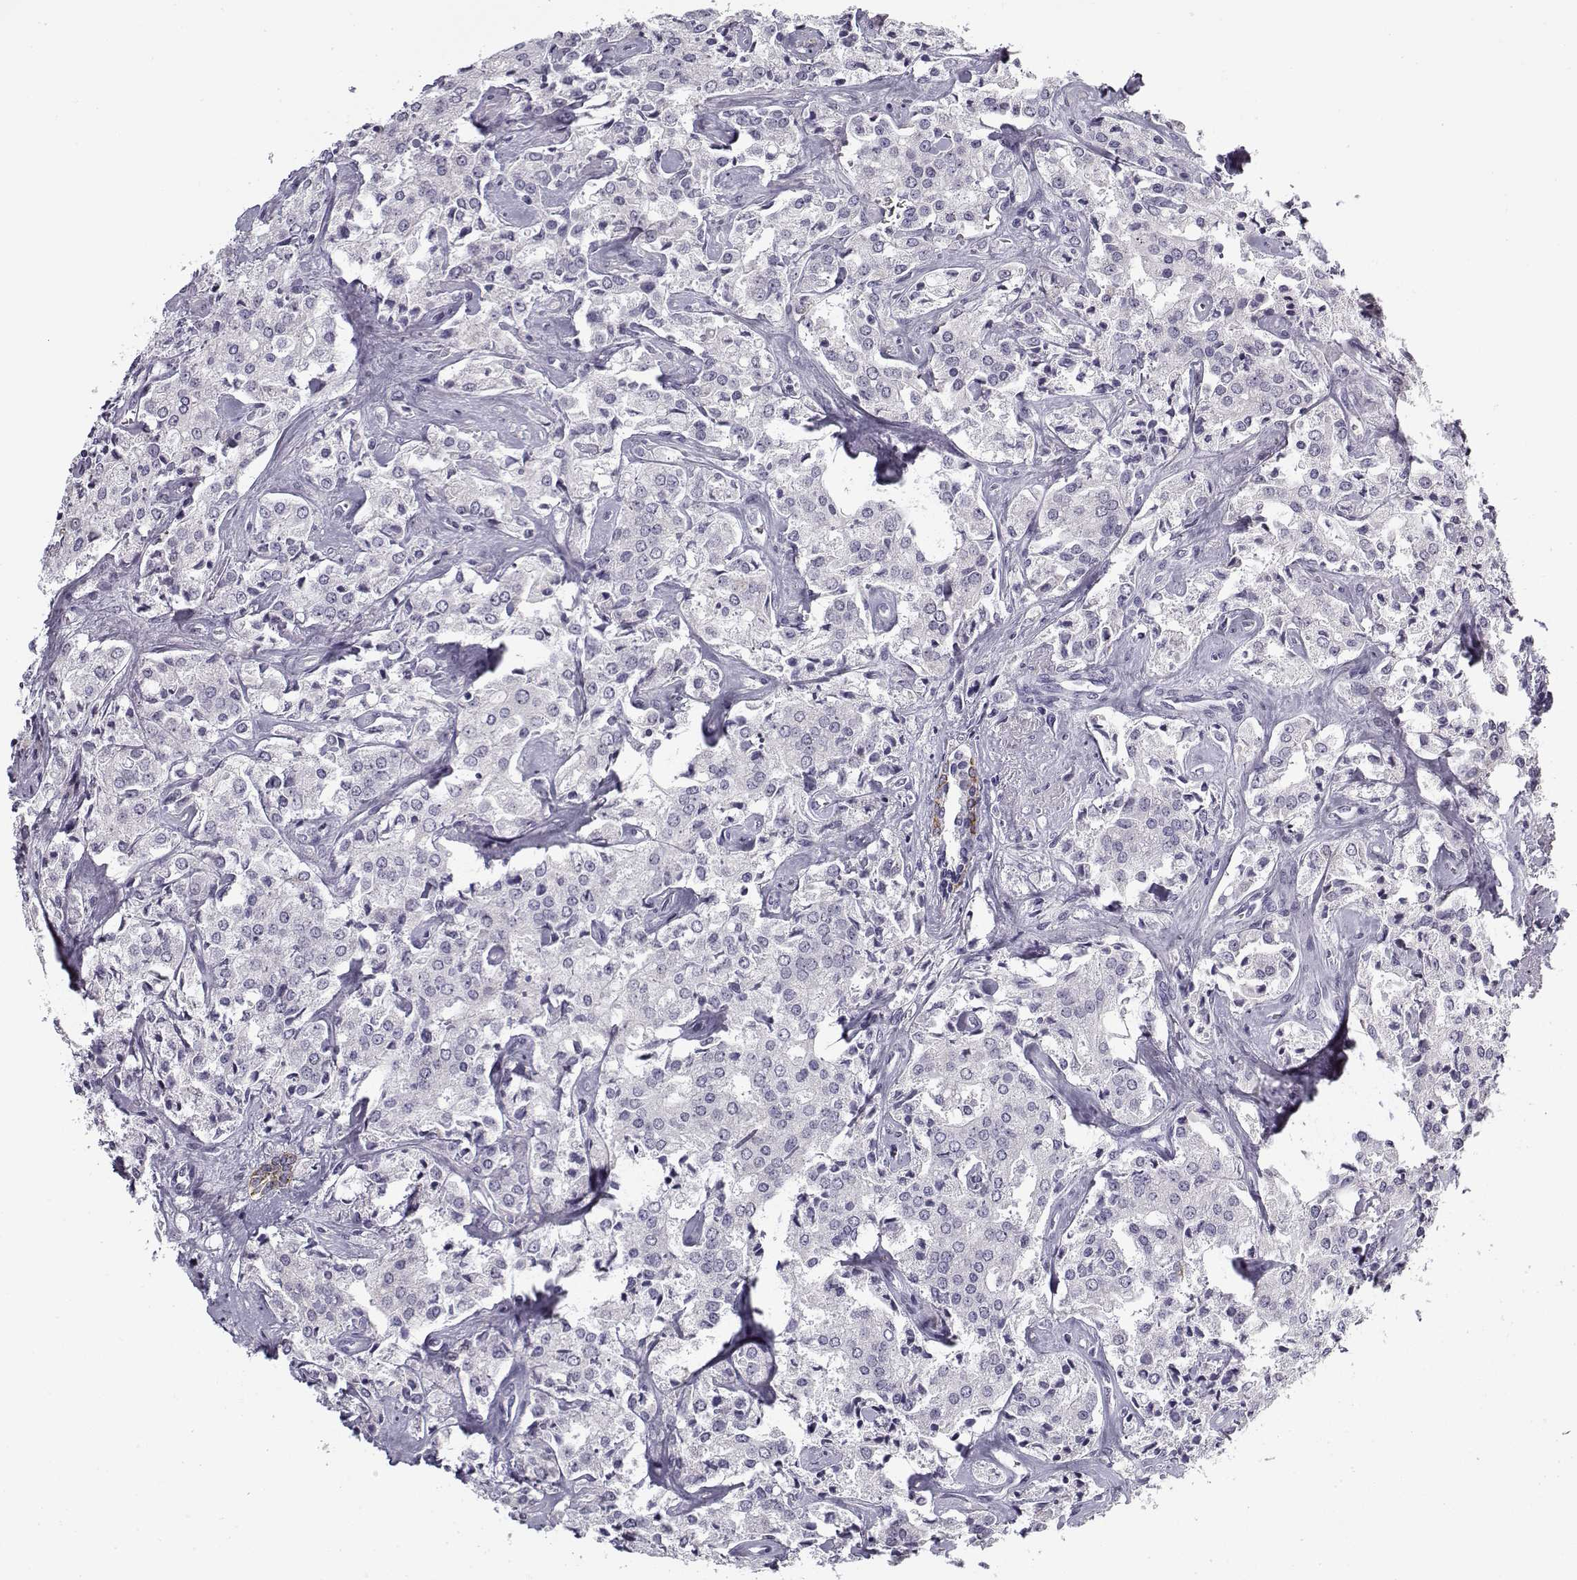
{"staining": {"intensity": "negative", "quantity": "none", "location": "none"}, "tissue": "prostate cancer", "cell_type": "Tumor cells", "image_type": "cancer", "snomed": [{"axis": "morphology", "description": "Adenocarcinoma, NOS"}, {"axis": "topography", "description": "Prostate"}], "caption": "This is a photomicrograph of immunohistochemistry (IHC) staining of prostate cancer (adenocarcinoma), which shows no positivity in tumor cells.", "gene": "SNCA", "patient": {"sex": "male", "age": 66}}